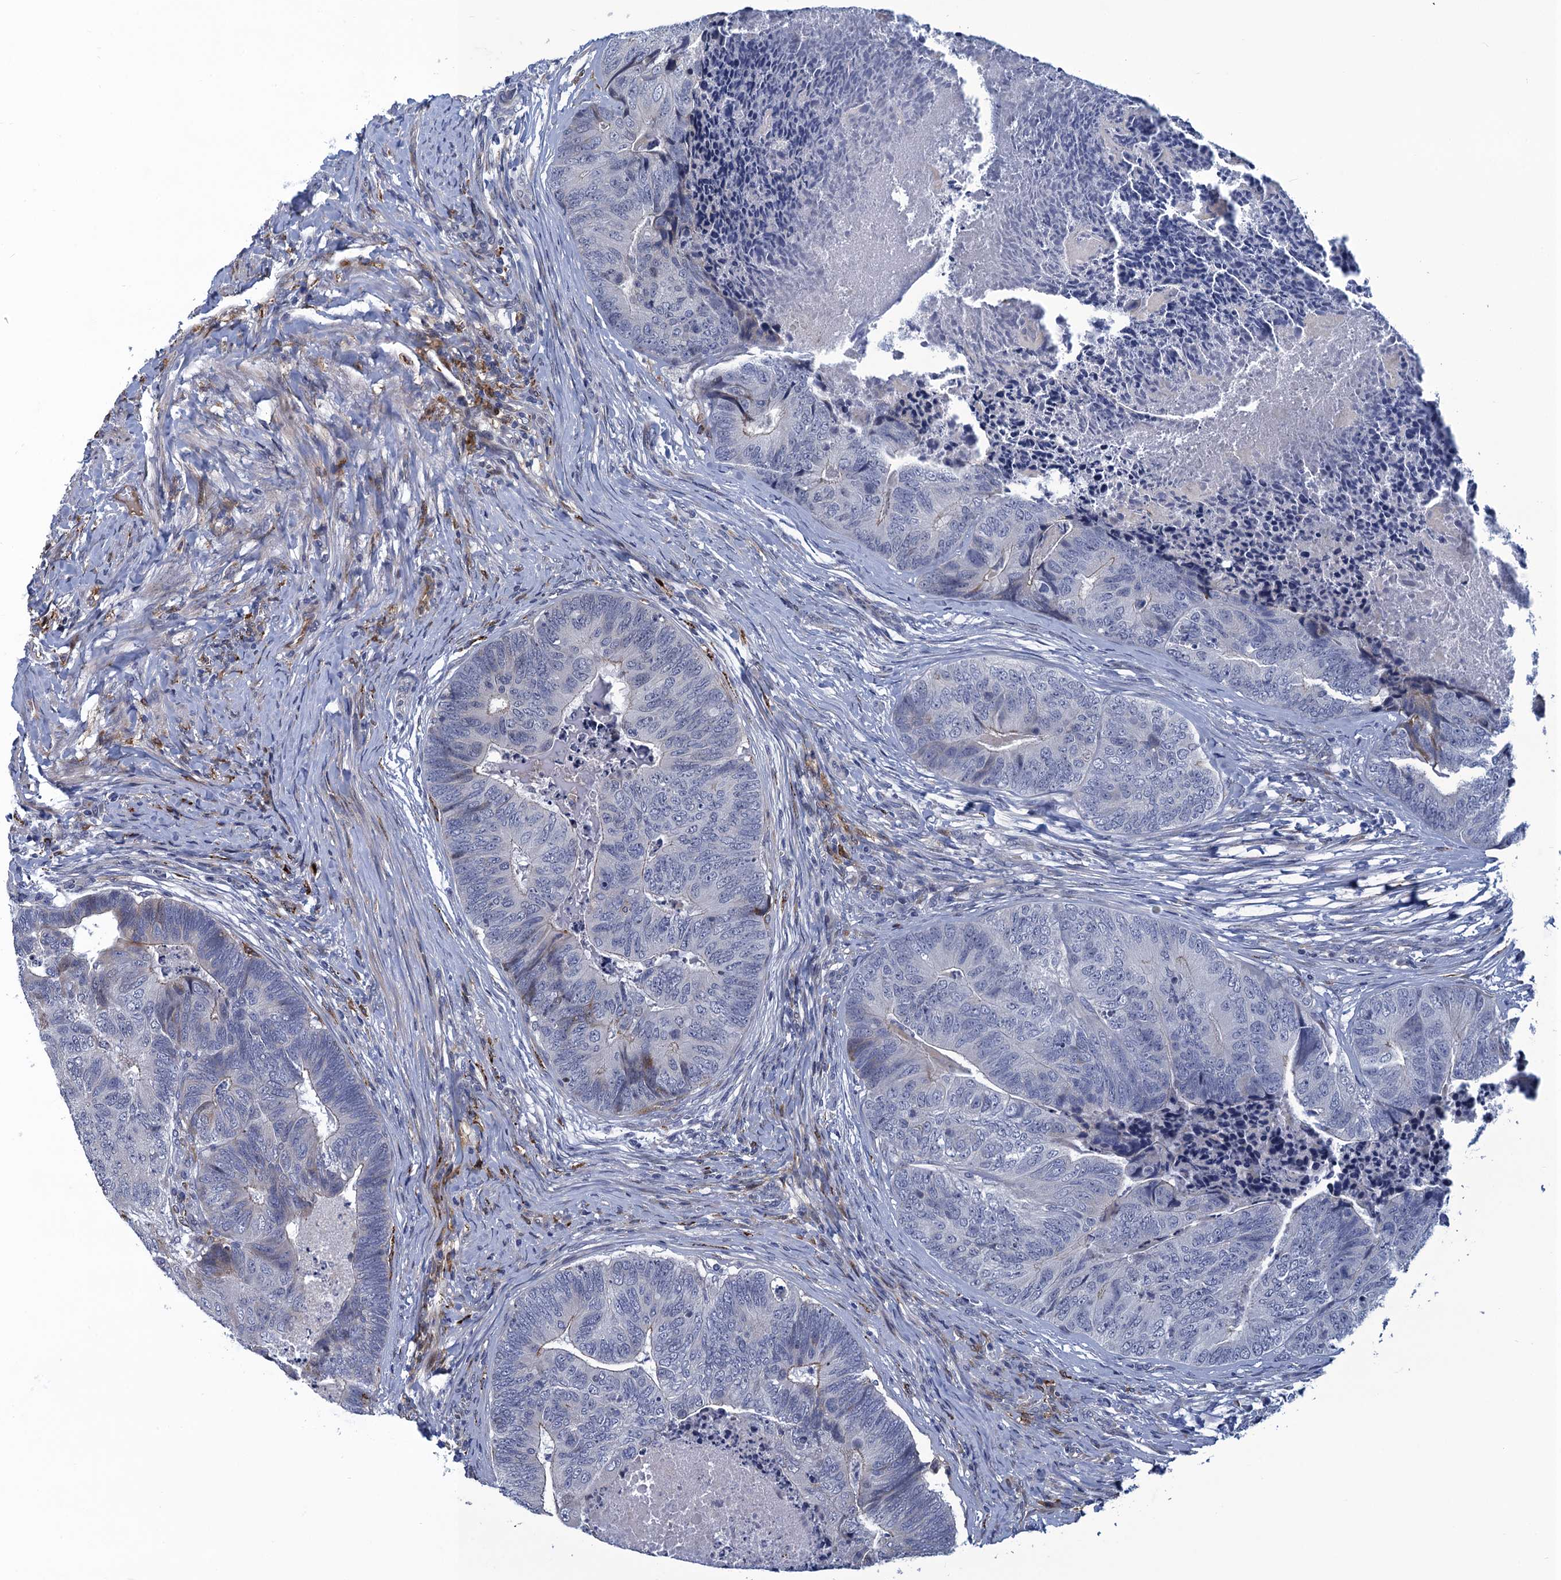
{"staining": {"intensity": "negative", "quantity": "none", "location": "none"}, "tissue": "colorectal cancer", "cell_type": "Tumor cells", "image_type": "cancer", "snomed": [{"axis": "morphology", "description": "Adenocarcinoma, NOS"}, {"axis": "topography", "description": "Colon"}], "caption": "The image exhibits no staining of tumor cells in colorectal cancer (adenocarcinoma). (DAB (3,3'-diaminobenzidine) immunohistochemistry (IHC) with hematoxylin counter stain).", "gene": "DNHD1", "patient": {"sex": "female", "age": 67}}